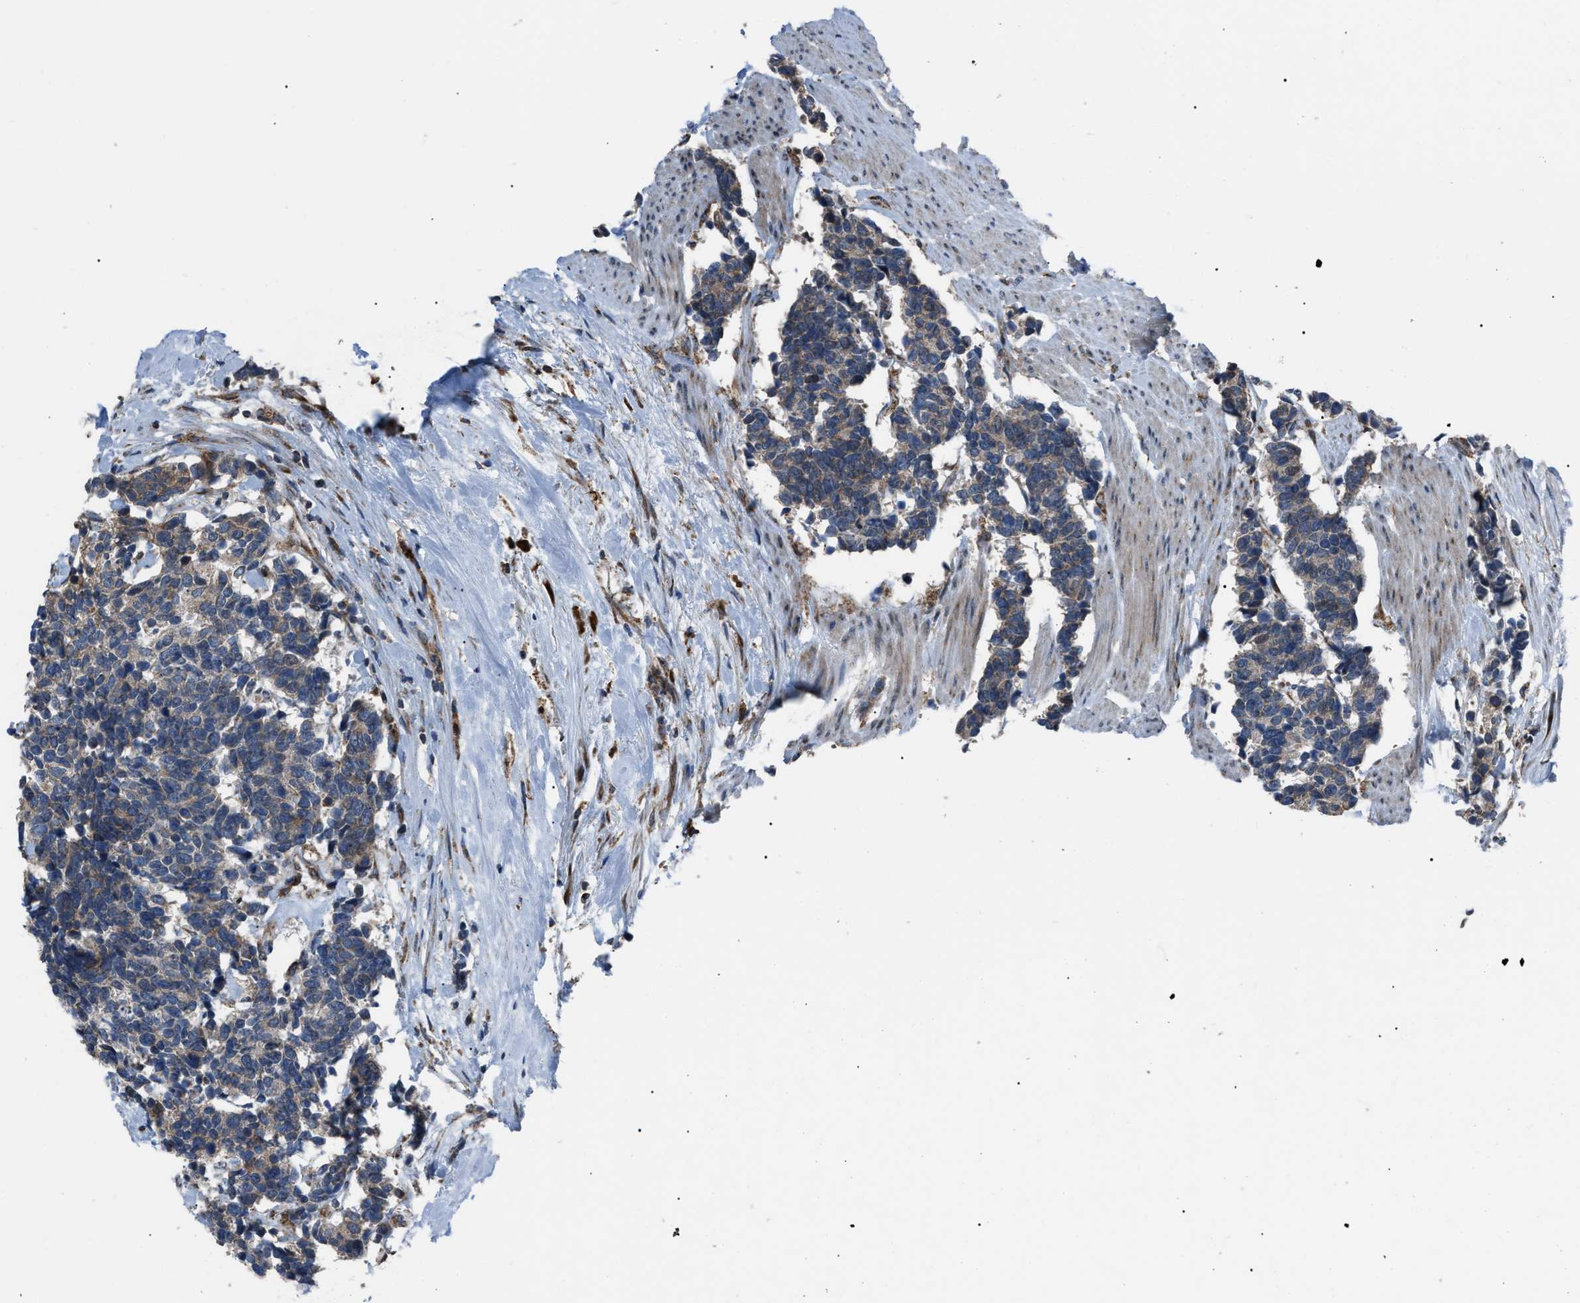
{"staining": {"intensity": "moderate", "quantity": ">75%", "location": "cytoplasmic/membranous"}, "tissue": "carcinoid", "cell_type": "Tumor cells", "image_type": "cancer", "snomed": [{"axis": "morphology", "description": "Carcinoma, NOS"}, {"axis": "morphology", "description": "Carcinoid, malignant, NOS"}, {"axis": "topography", "description": "Urinary bladder"}], "caption": "Tumor cells reveal moderate cytoplasmic/membranous staining in approximately >75% of cells in carcinoid.", "gene": "AGO2", "patient": {"sex": "male", "age": 57}}